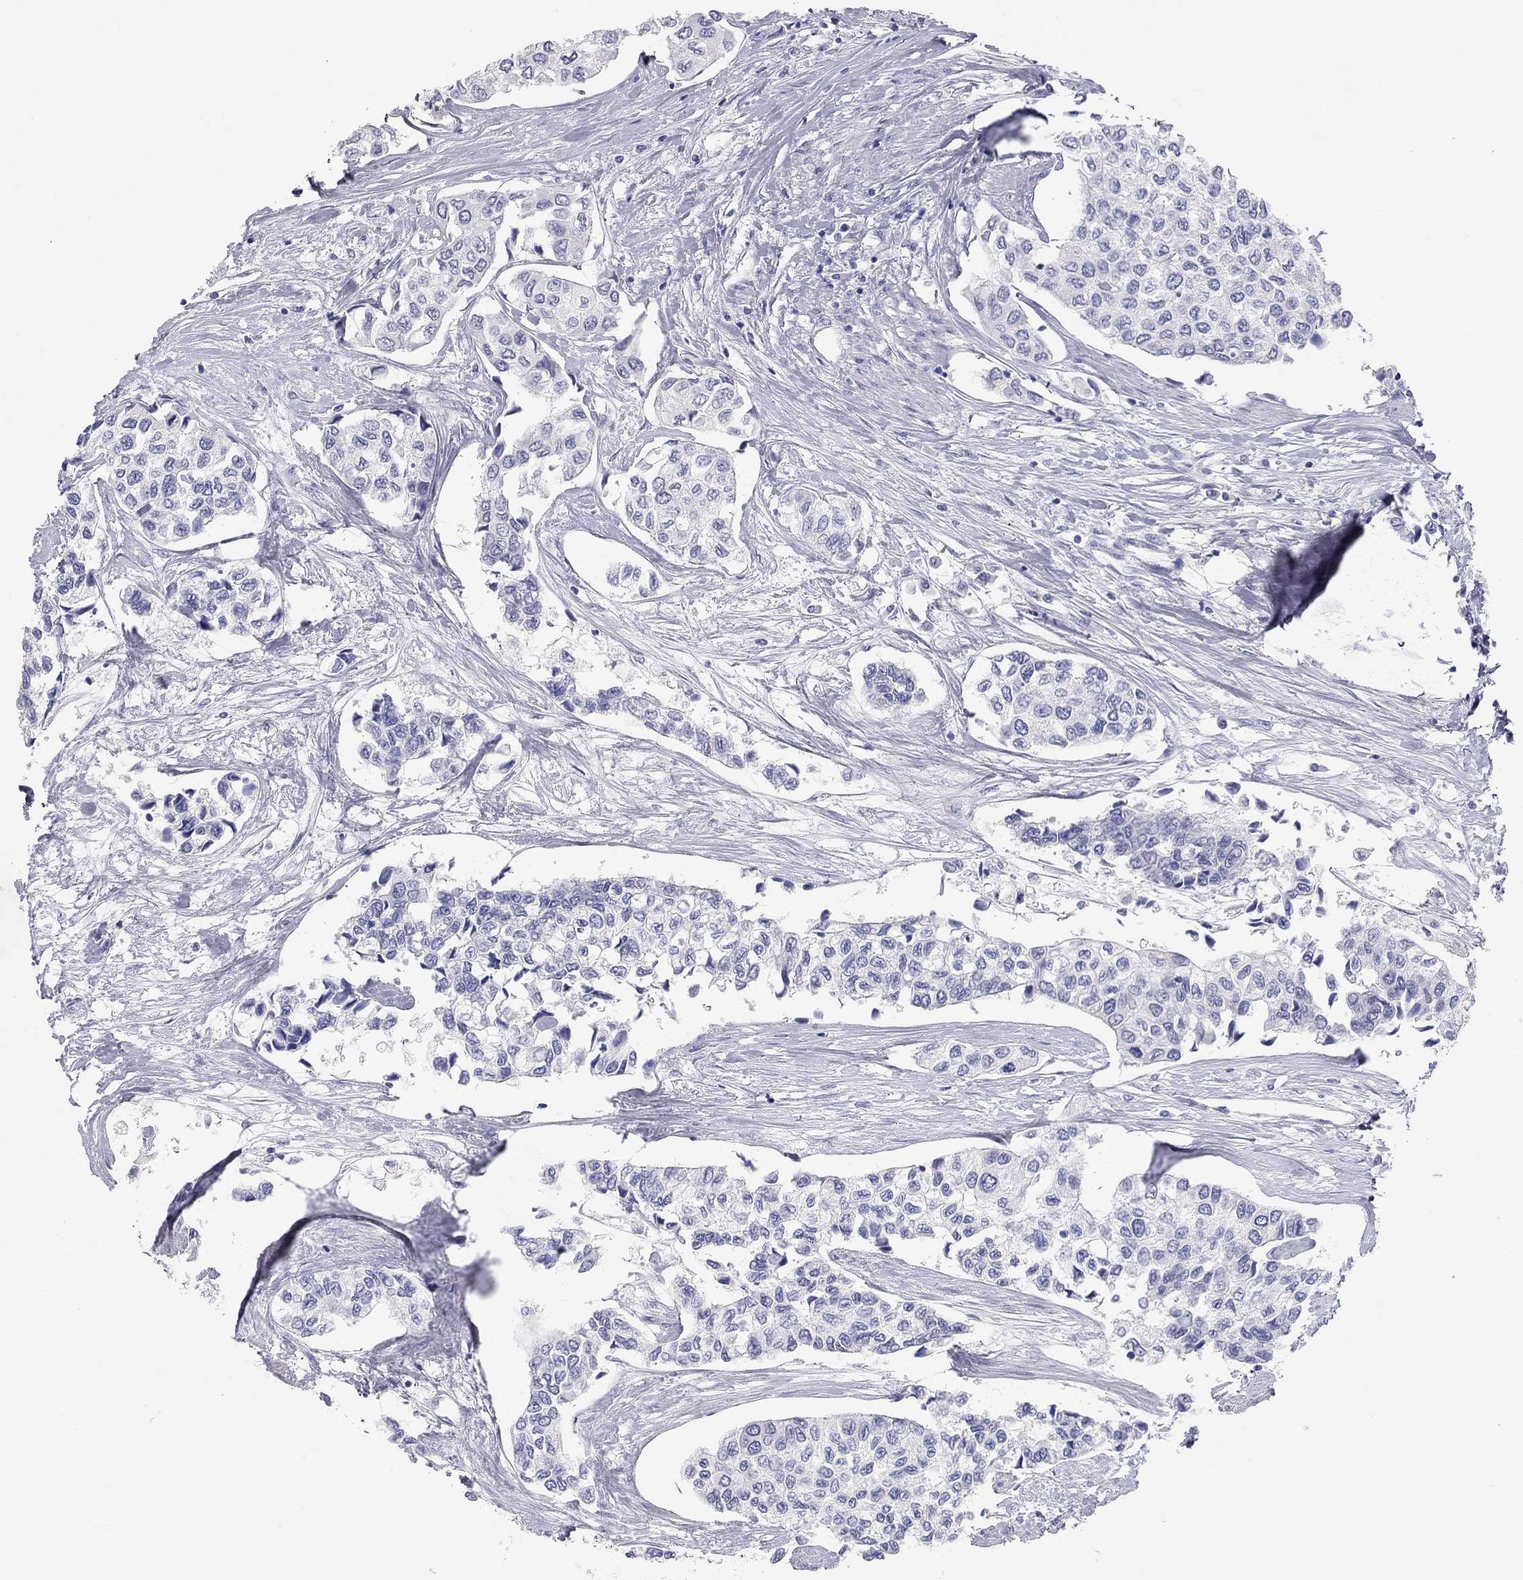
{"staining": {"intensity": "negative", "quantity": "none", "location": "none"}, "tissue": "urothelial cancer", "cell_type": "Tumor cells", "image_type": "cancer", "snomed": [{"axis": "morphology", "description": "Urothelial carcinoma, High grade"}, {"axis": "topography", "description": "Urinary bladder"}], "caption": "IHC of human urothelial carcinoma (high-grade) reveals no positivity in tumor cells.", "gene": "PCDHGC5", "patient": {"sex": "male", "age": 73}}